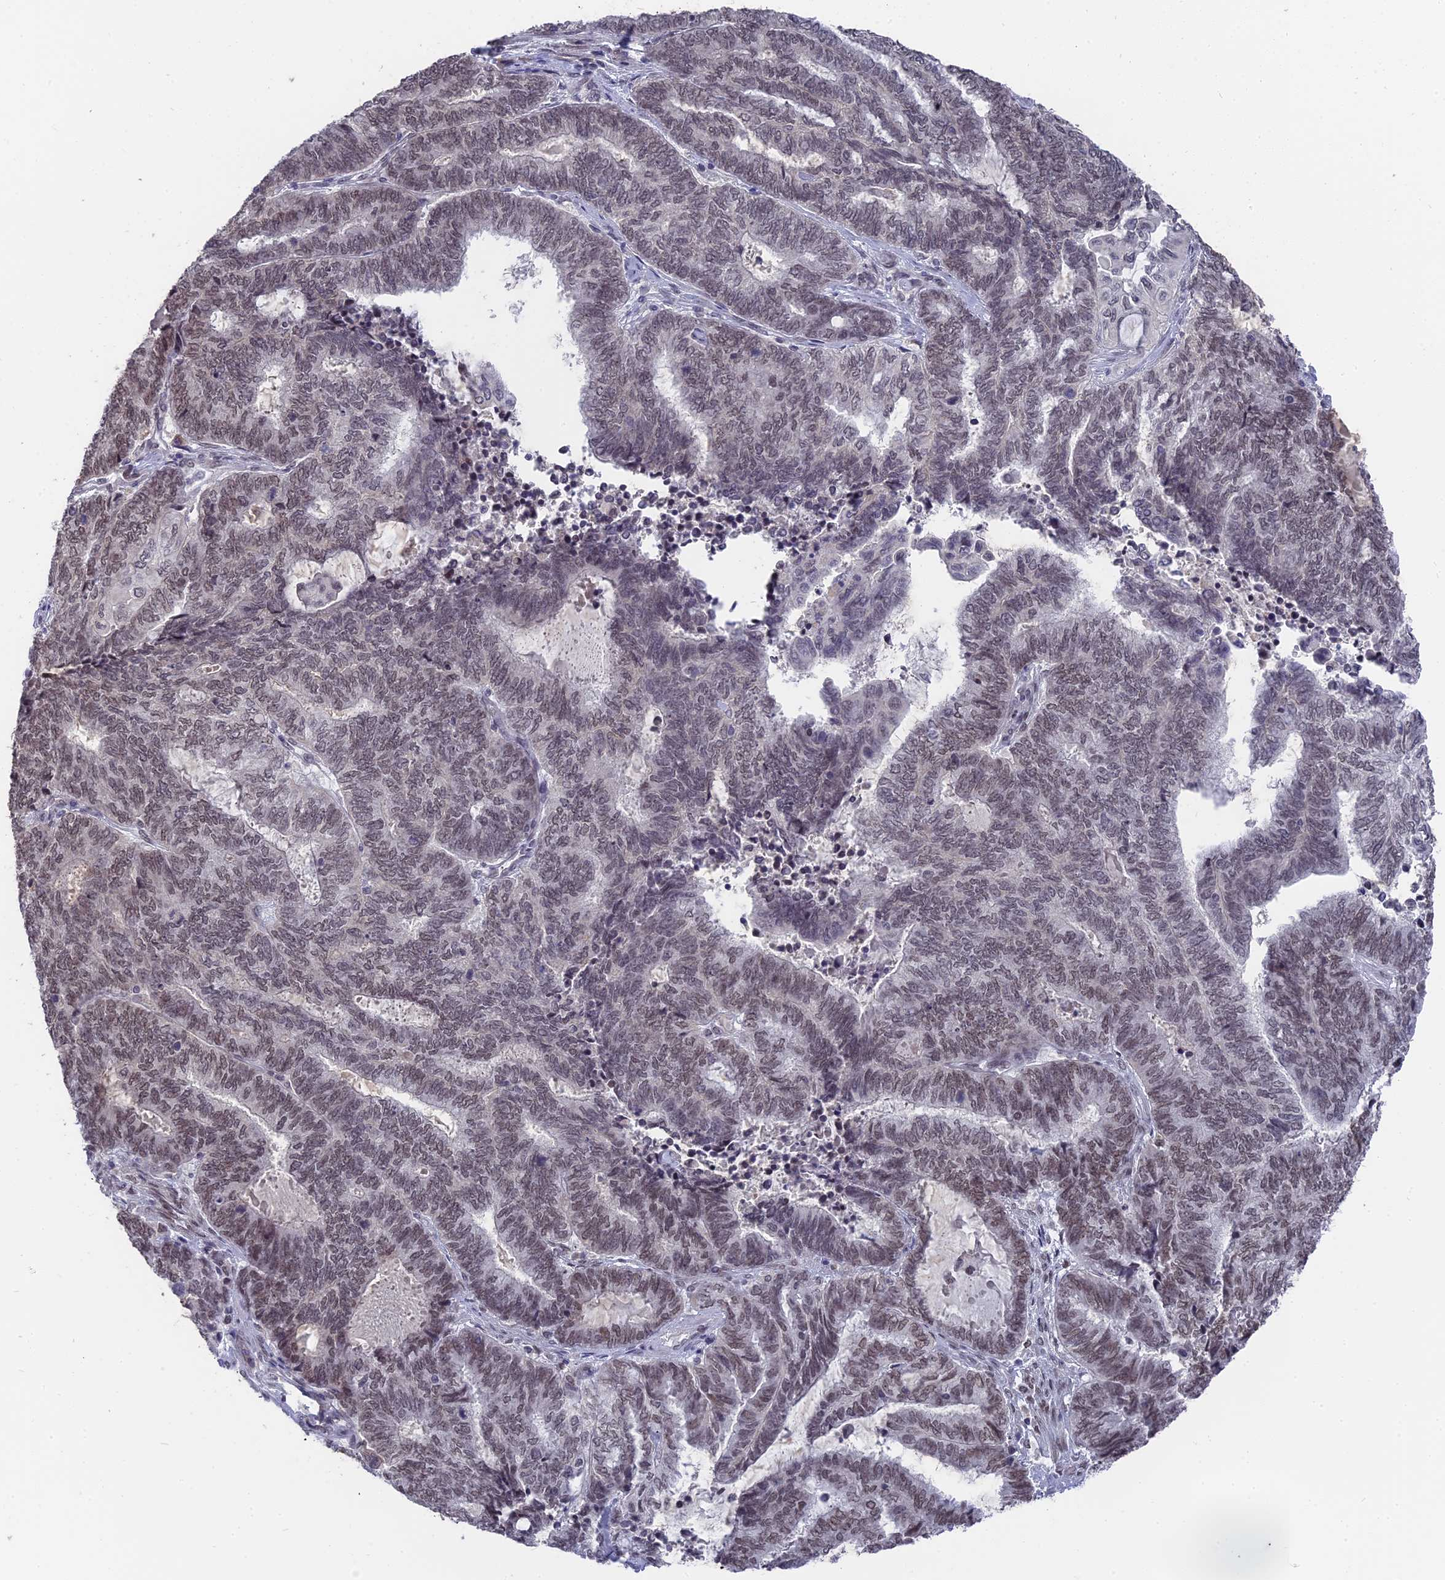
{"staining": {"intensity": "moderate", "quantity": "25%-75%", "location": "nuclear"}, "tissue": "endometrial cancer", "cell_type": "Tumor cells", "image_type": "cancer", "snomed": [{"axis": "morphology", "description": "Adenocarcinoma, NOS"}, {"axis": "topography", "description": "Uterus"}, {"axis": "topography", "description": "Endometrium"}], "caption": "Endometrial adenocarcinoma stained with a brown dye shows moderate nuclear positive expression in approximately 25%-75% of tumor cells.", "gene": "NR1H3", "patient": {"sex": "female", "age": 70}}